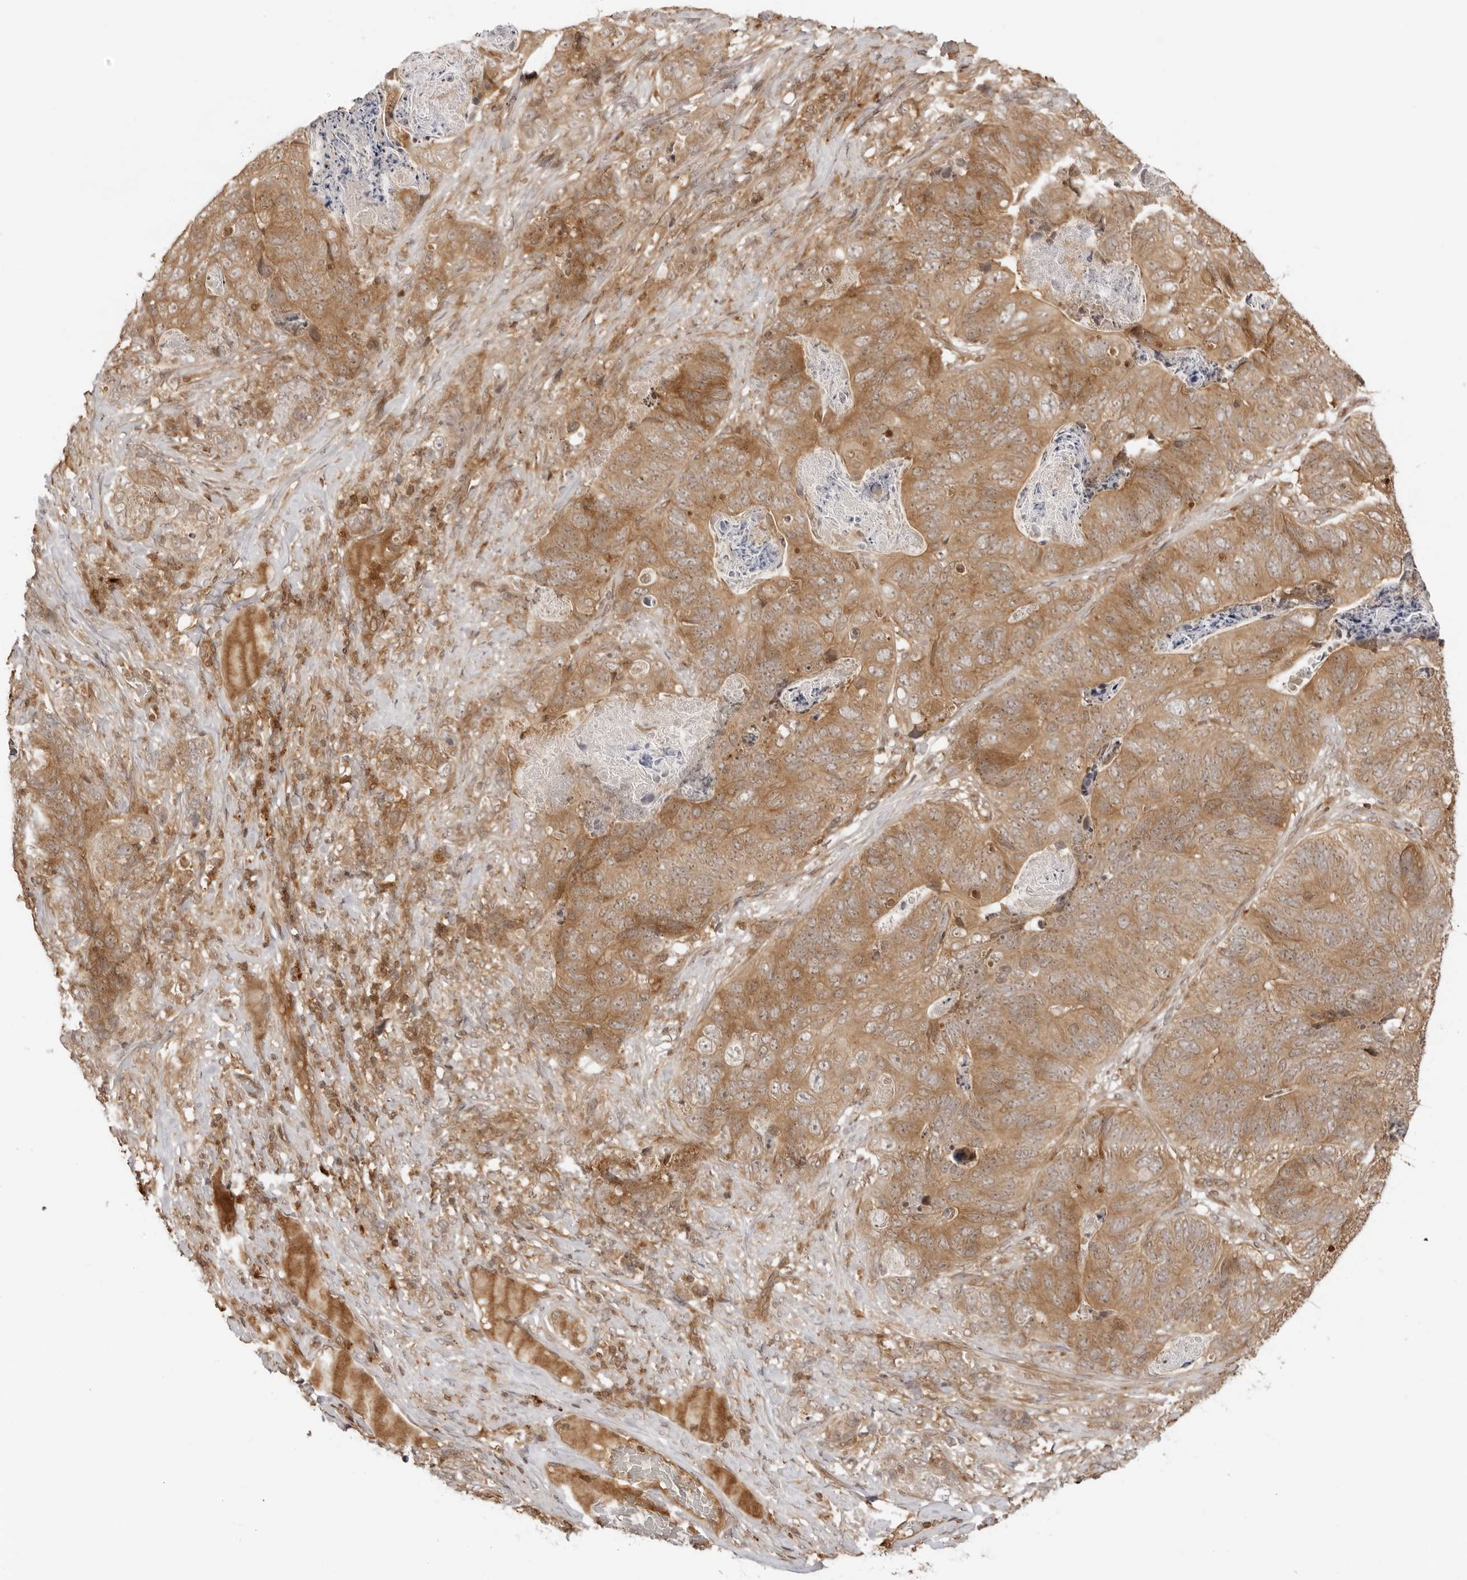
{"staining": {"intensity": "moderate", "quantity": ">75%", "location": "cytoplasmic/membranous,nuclear"}, "tissue": "stomach cancer", "cell_type": "Tumor cells", "image_type": "cancer", "snomed": [{"axis": "morphology", "description": "Normal tissue, NOS"}, {"axis": "morphology", "description": "Adenocarcinoma, NOS"}, {"axis": "topography", "description": "Stomach"}], "caption": "Tumor cells show moderate cytoplasmic/membranous and nuclear expression in about >75% of cells in stomach cancer (adenocarcinoma).", "gene": "IKBKE", "patient": {"sex": "female", "age": 89}}